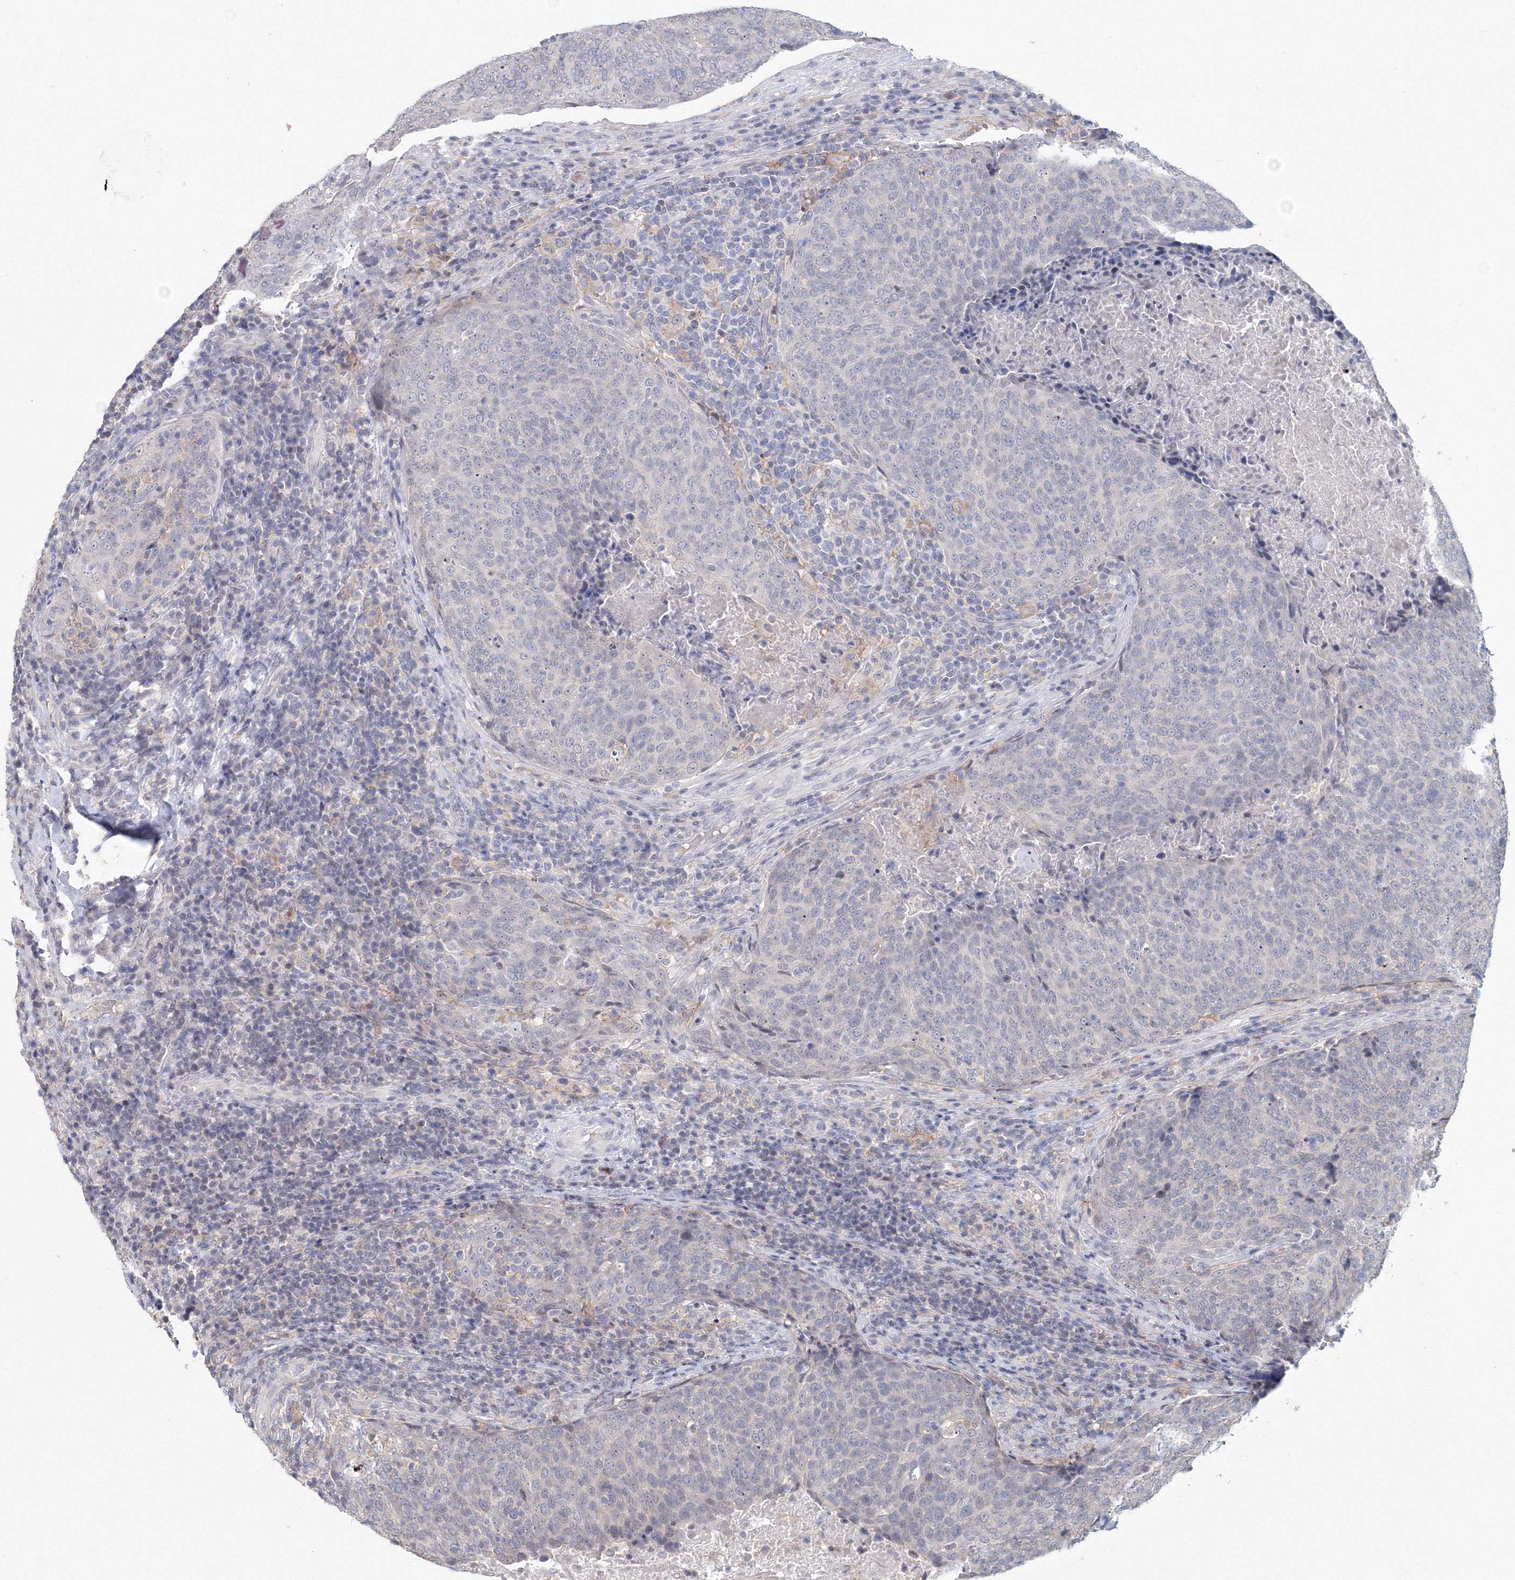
{"staining": {"intensity": "negative", "quantity": "none", "location": "none"}, "tissue": "head and neck cancer", "cell_type": "Tumor cells", "image_type": "cancer", "snomed": [{"axis": "morphology", "description": "Squamous cell carcinoma, NOS"}, {"axis": "morphology", "description": "Squamous cell carcinoma, metastatic, NOS"}, {"axis": "topography", "description": "Lymph node"}, {"axis": "topography", "description": "Head-Neck"}], "caption": "Tumor cells are negative for protein expression in human head and neck squamous cell carcinoma.", "gene": "SLC7A7", "patient": {"sex": "male", "age": 62}}